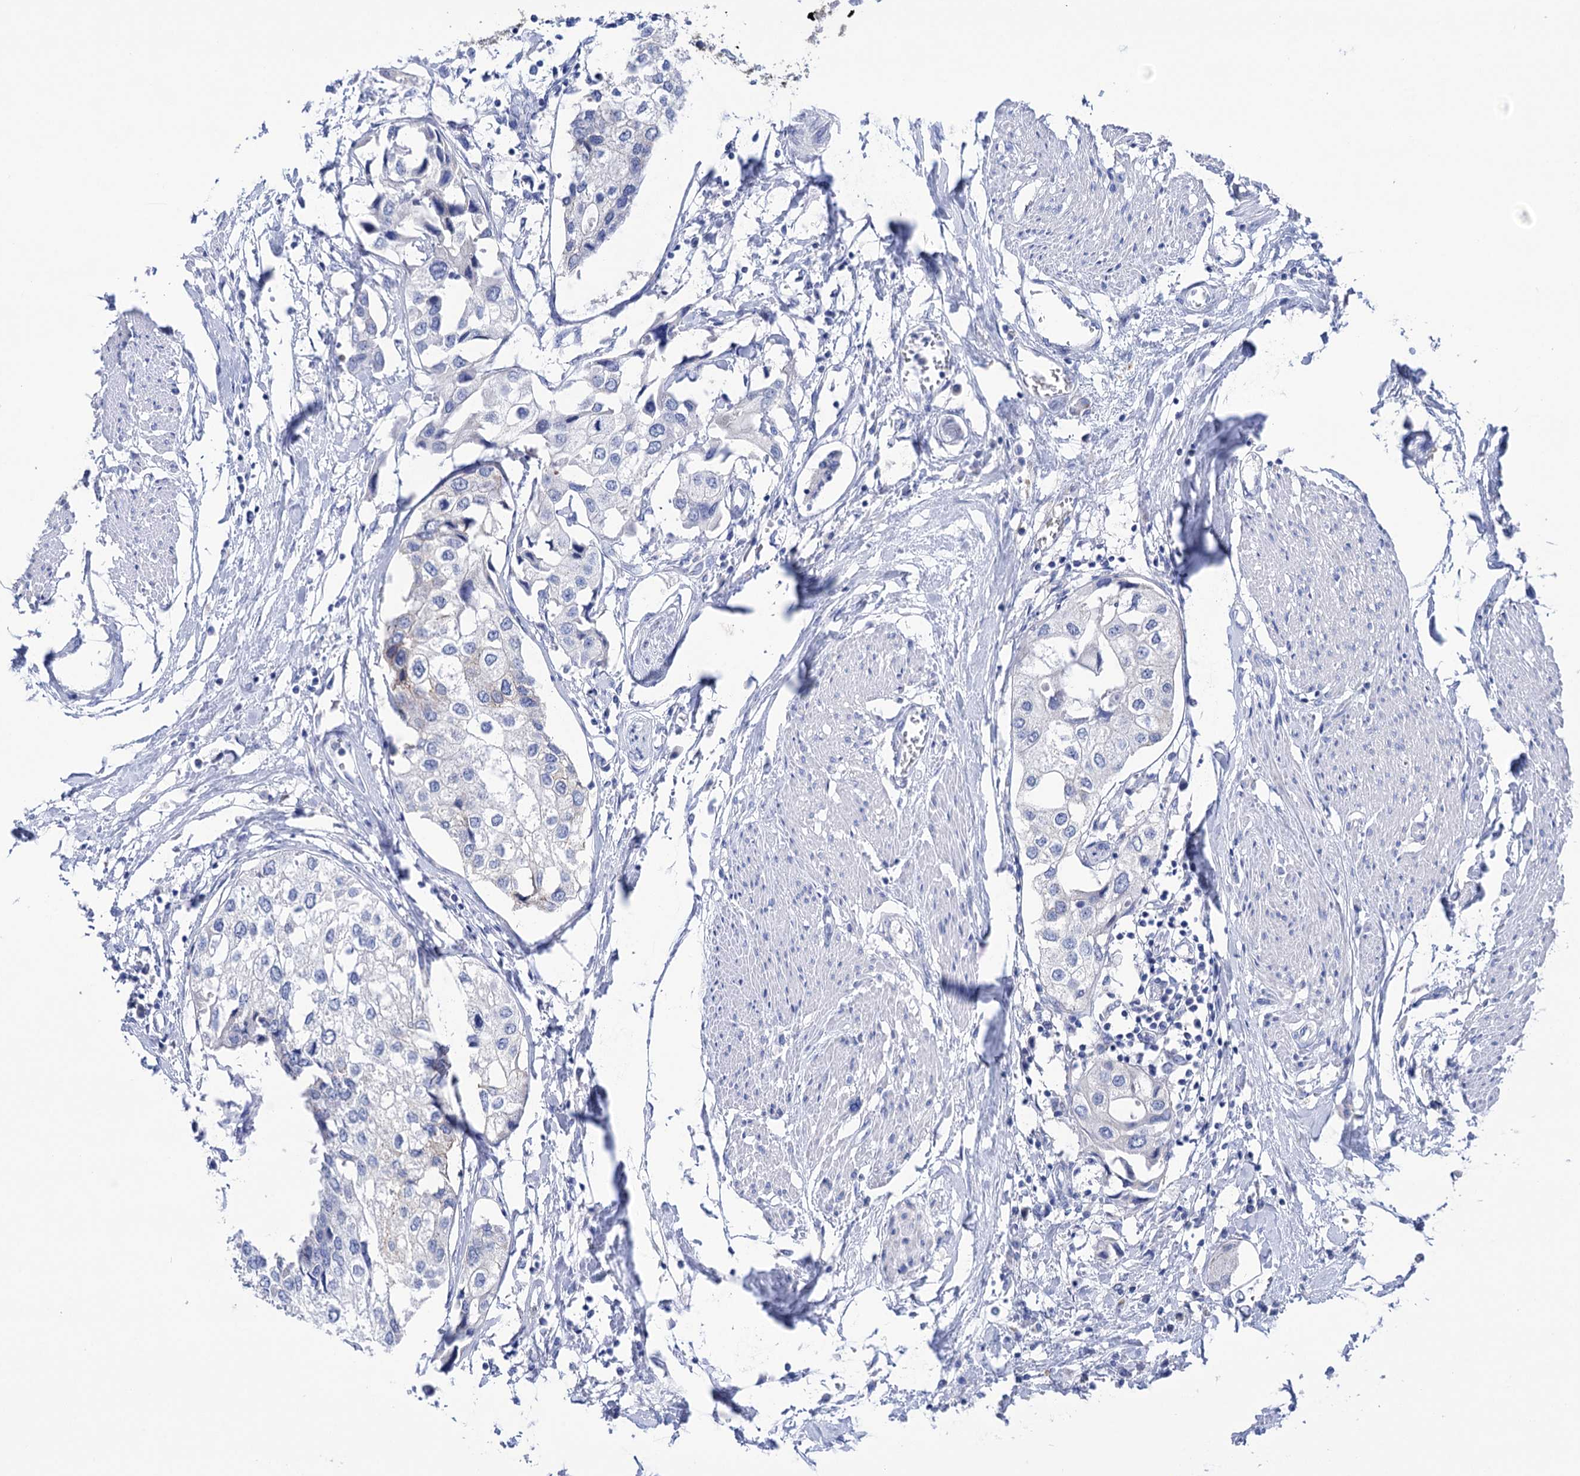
{"staining": {"intensity": "negative", "quantity": "none", "location": "none"}, "tissue": "urothelial cancer", "cell_type": "Tumor cells", "image_type": "cancer", "snomed": [{"axis": "morphology", "description": "Urothelial carcinoma, High grade"}, {"axis": "topography", "description": "Urinary bladder"}], "caption": "The micrograph shows no staining of tumor cells in urothelial carcinoma (high-grade). The staining is performed using DAB brown chromogen with nuclei counter-stained in using hematoxylin.", "gene": "YARS2", "patient": {"sex": "male", "age": 64}}